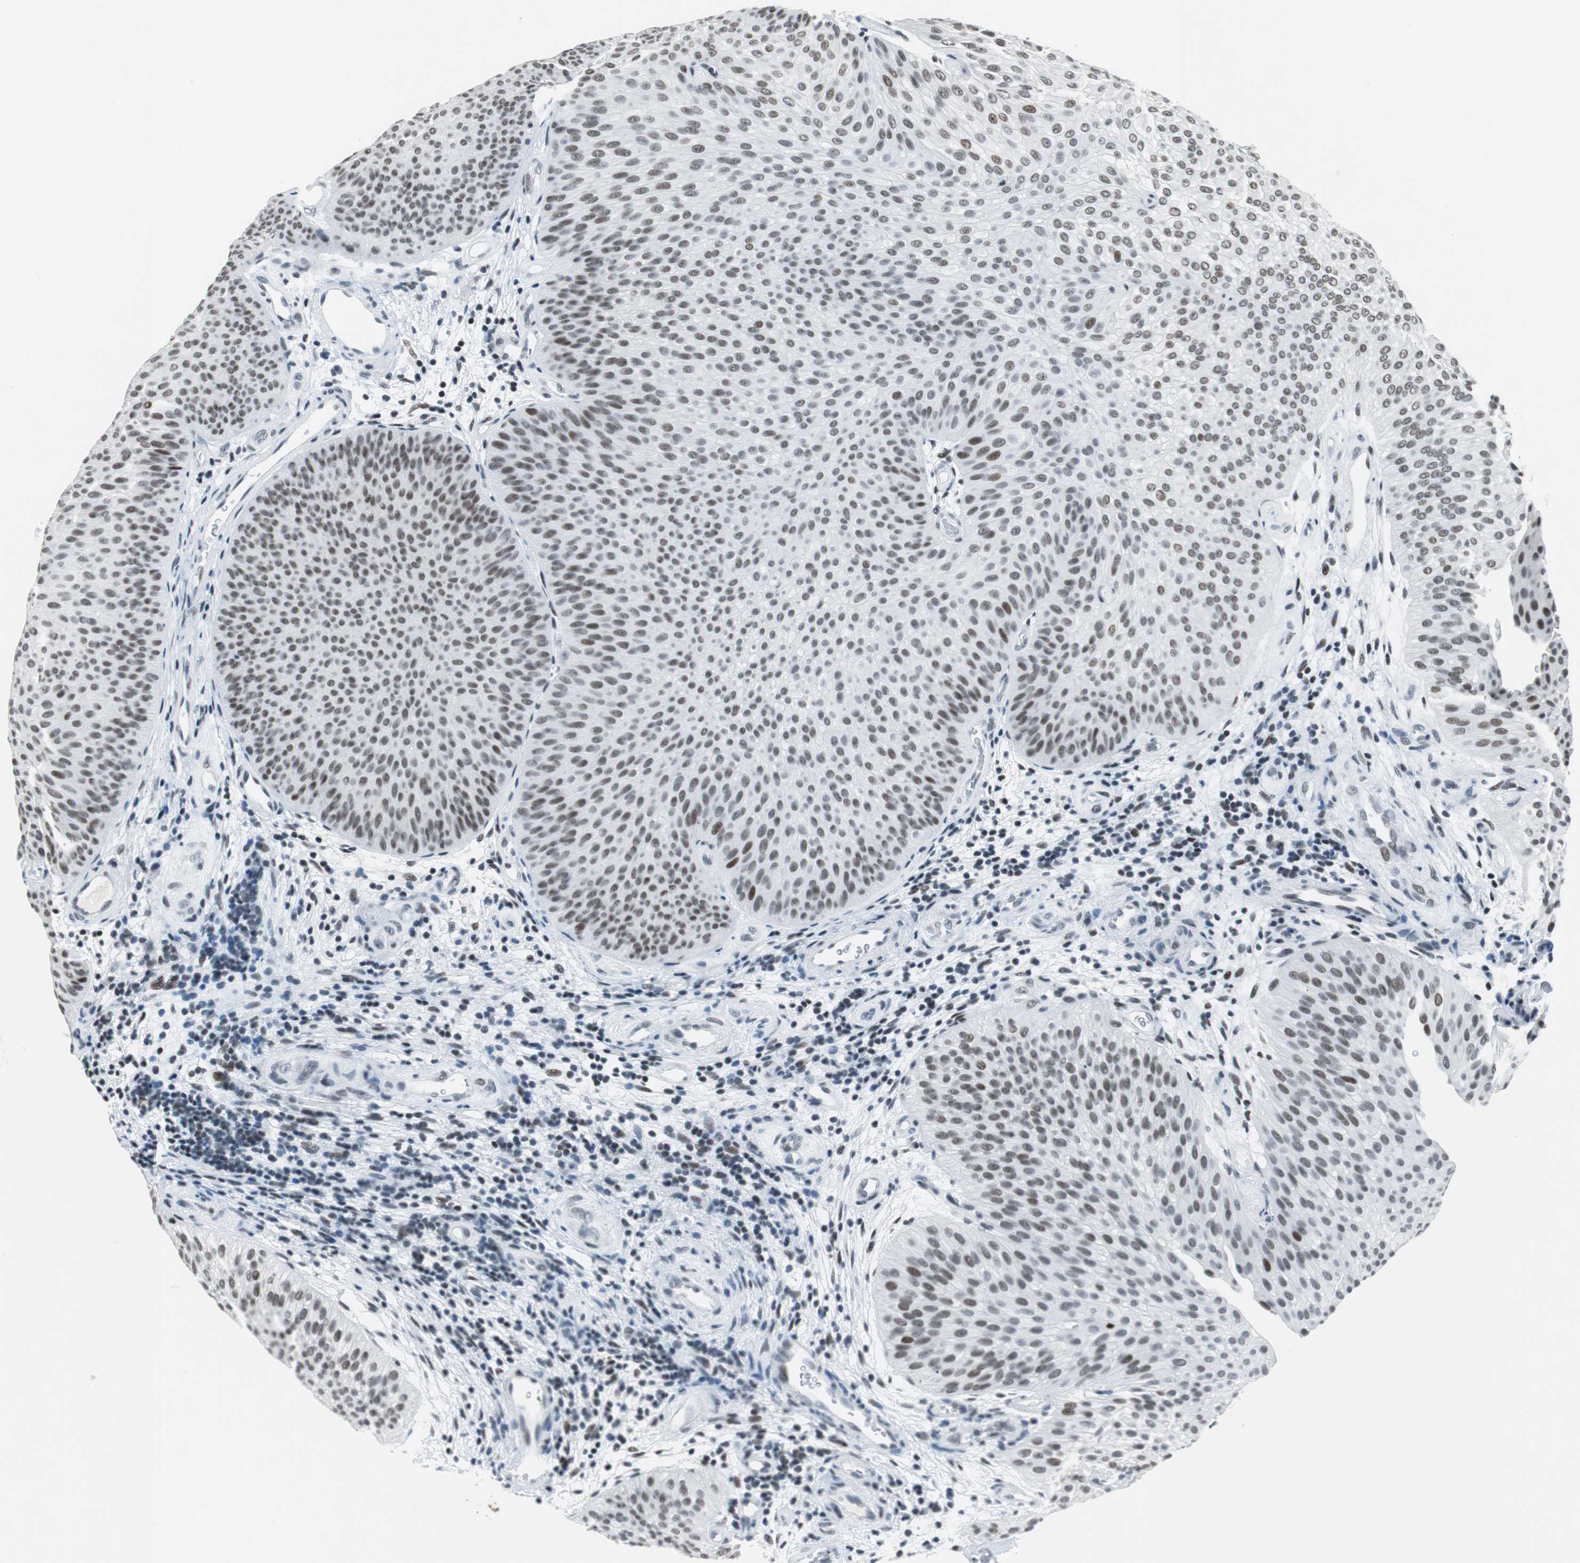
{"staining": {"intensity": "weak", "quantity": "25%-75%", "location": "nuclear"}, "tissue": "urothelial cancer", "cell_type": "Tumor cells", "image_type": "cancer", "snomed": [{"axis": "morphology", "description": "Urothelial carcinoma, Low grade"}, {"axis": "topography", "description": "Urinary bladder"}], "caption": "High-power microscopy captured an immunohistochemistry histopathology image of urothelial cancer, revealing weak nuclear staining in approximately 25%-75% of tumor cells.", "gene": "HDAC3", "patient": {"sex": "female", "age": 60}}